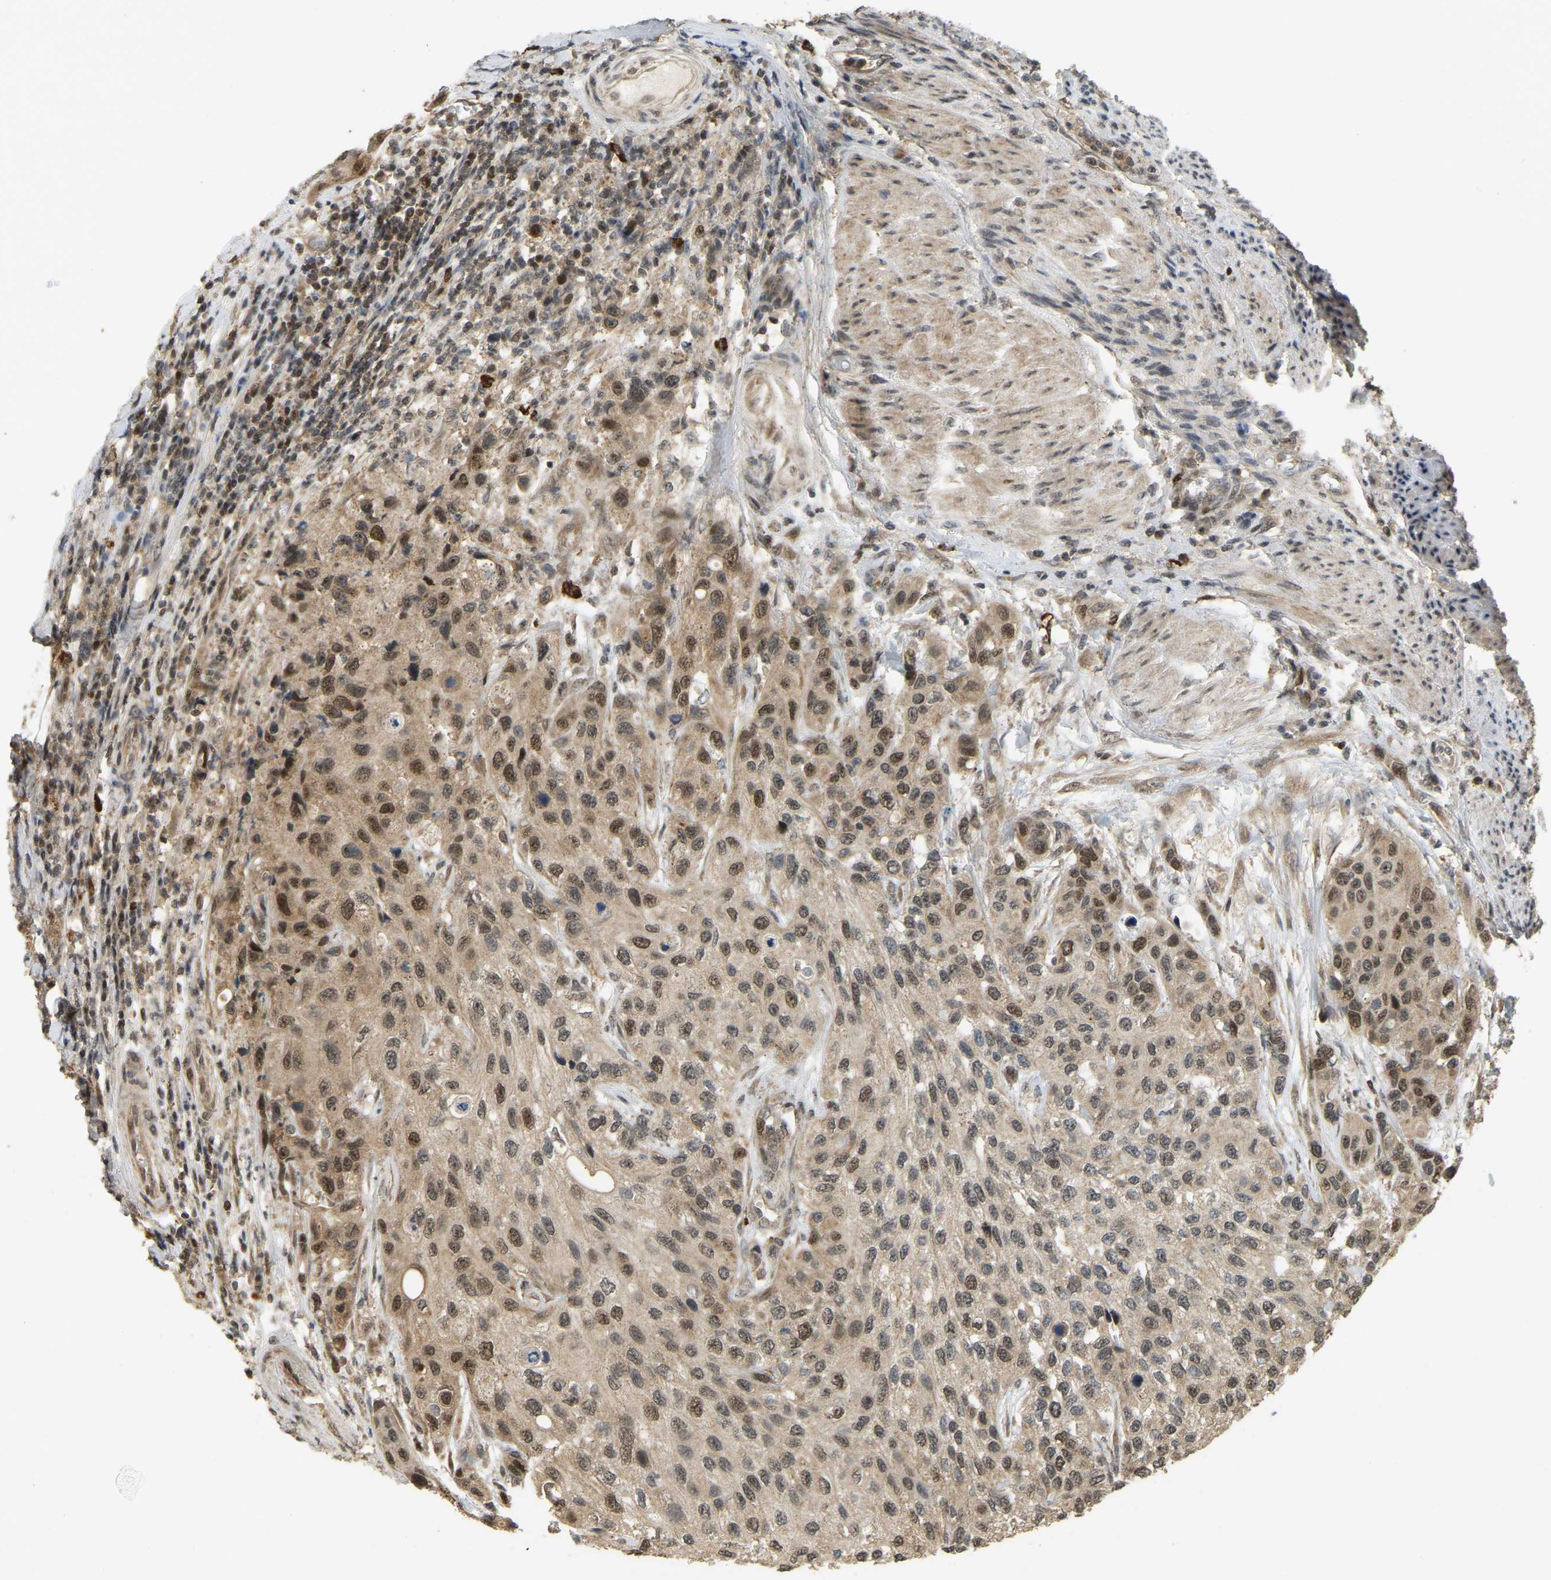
{"staining": {"intensity": "moderate", "quantity": ">75%", "location": "nuclear"}, "tissue": "urothelial cancer", "cell_type": "Tumor cells", "image_type": "cancer", "snomed": [{"axis": "morphology", "description": "Urothelial carcinoma, High grade"}, {"axis": "topography", "description": "Urinary bladder"}], "caption": "Urothelial cancer stained with a brown dye displays moderate nuclear positive positivity in approximately >75% of tumor cells.", "gene": "BRF2", "patient": {"sex": "female", "age": 56}}